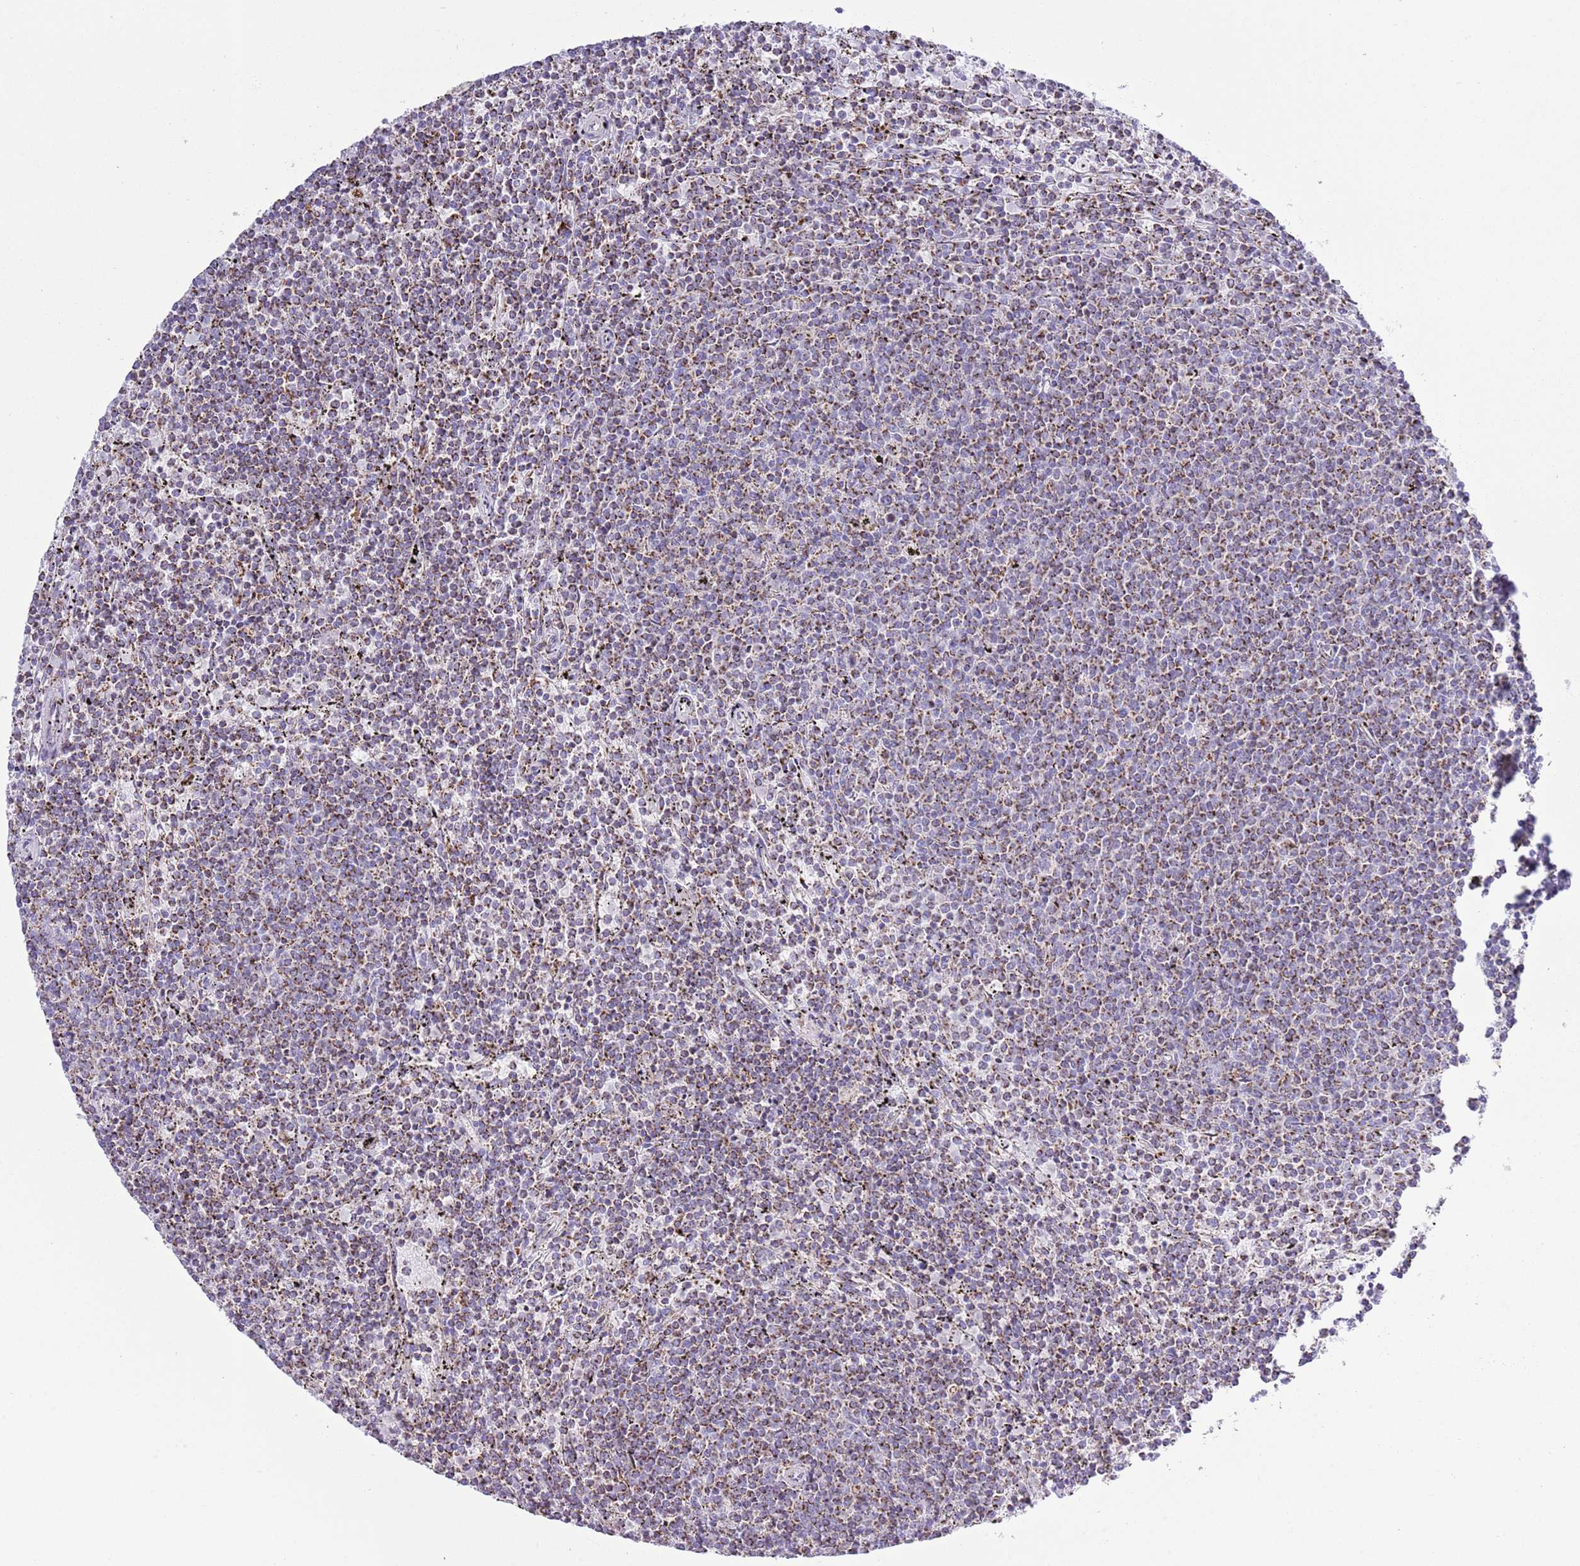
{"staining": {"intensity": "moderate", "quantity": ">75%", "location": "cytoplasmic/membranous"}, "tissue": "lymphoma", "cell_type": "Tumor cells", "image_type": "cancer", "snomed": [{"axis": "morphology", "description": "Malignant lymphoma, non-Hodgkin's type, Low grade"}, {"axis": "topography", "description": "Spleen"}], "caption": "DAB immunohistochemical staining of human malignant lymphoma, non-Hodgkin's type (low-grade) reveals moderate cytoplasmic/membranous protein staining in about >75% of tumor cells.", "gene": "ATP6V1B1", "patient": {"sex": "female", "age": 50}}